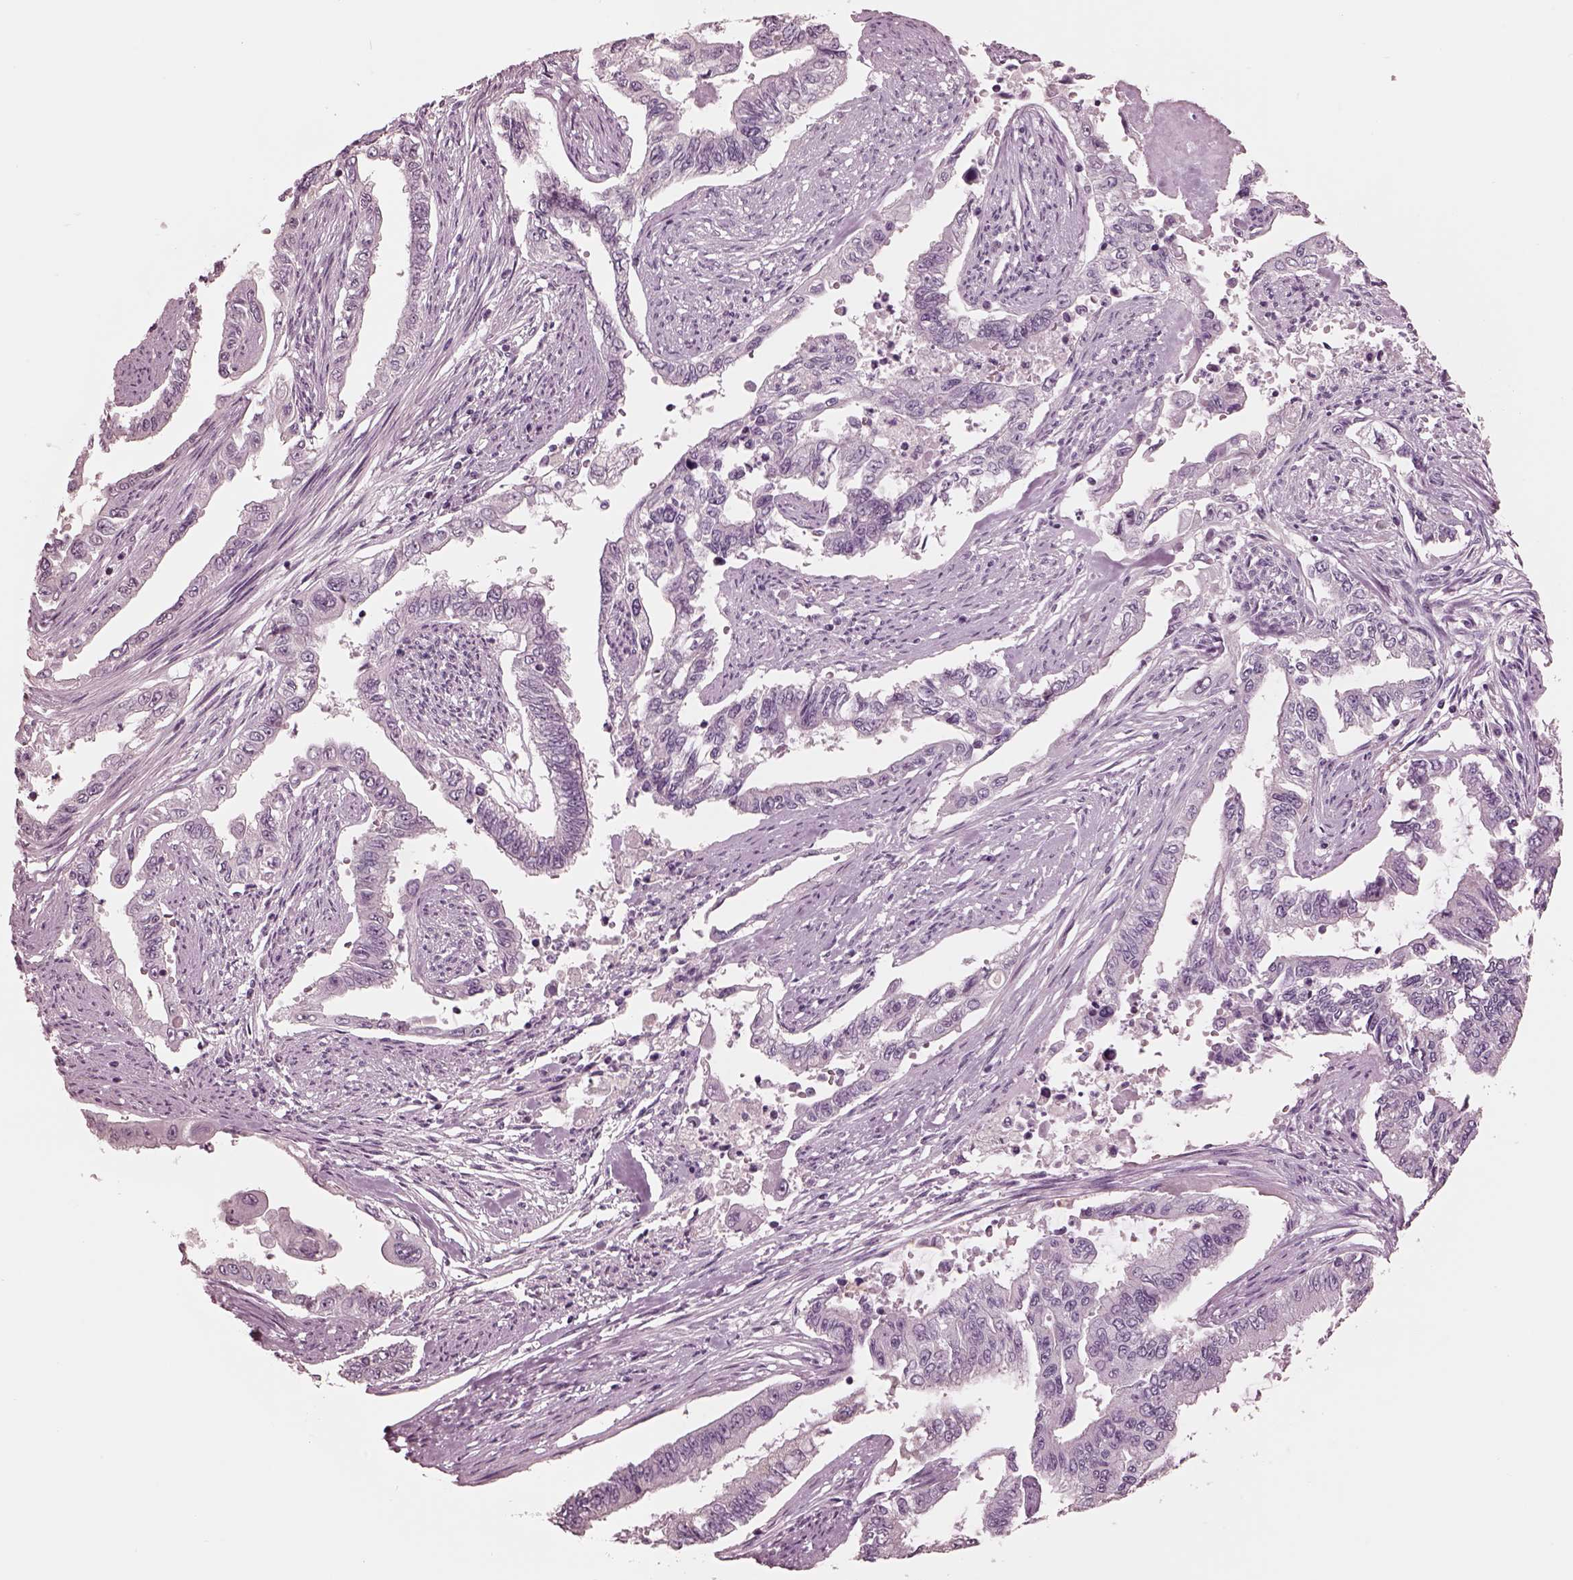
{"staining": {"intensity": "negative", "quantity": "none", "location": "none"}, "tissue": "endometrial cancer", "cell_type": "Tumor cells", "image_type": "cancer", "snomed": [{"axis": "morphology", "description": "Adenocarcinoma, NOS"}, {"axis": "topography", "description": "Uterus"}], "caption": "Tumor cells show no significant staining in adenocarcinoma (endometrial). (DAB immunohistochemistry, high magnification).", "gene": "GARIN4", "patient": {"sex": "female", "age": 59}}